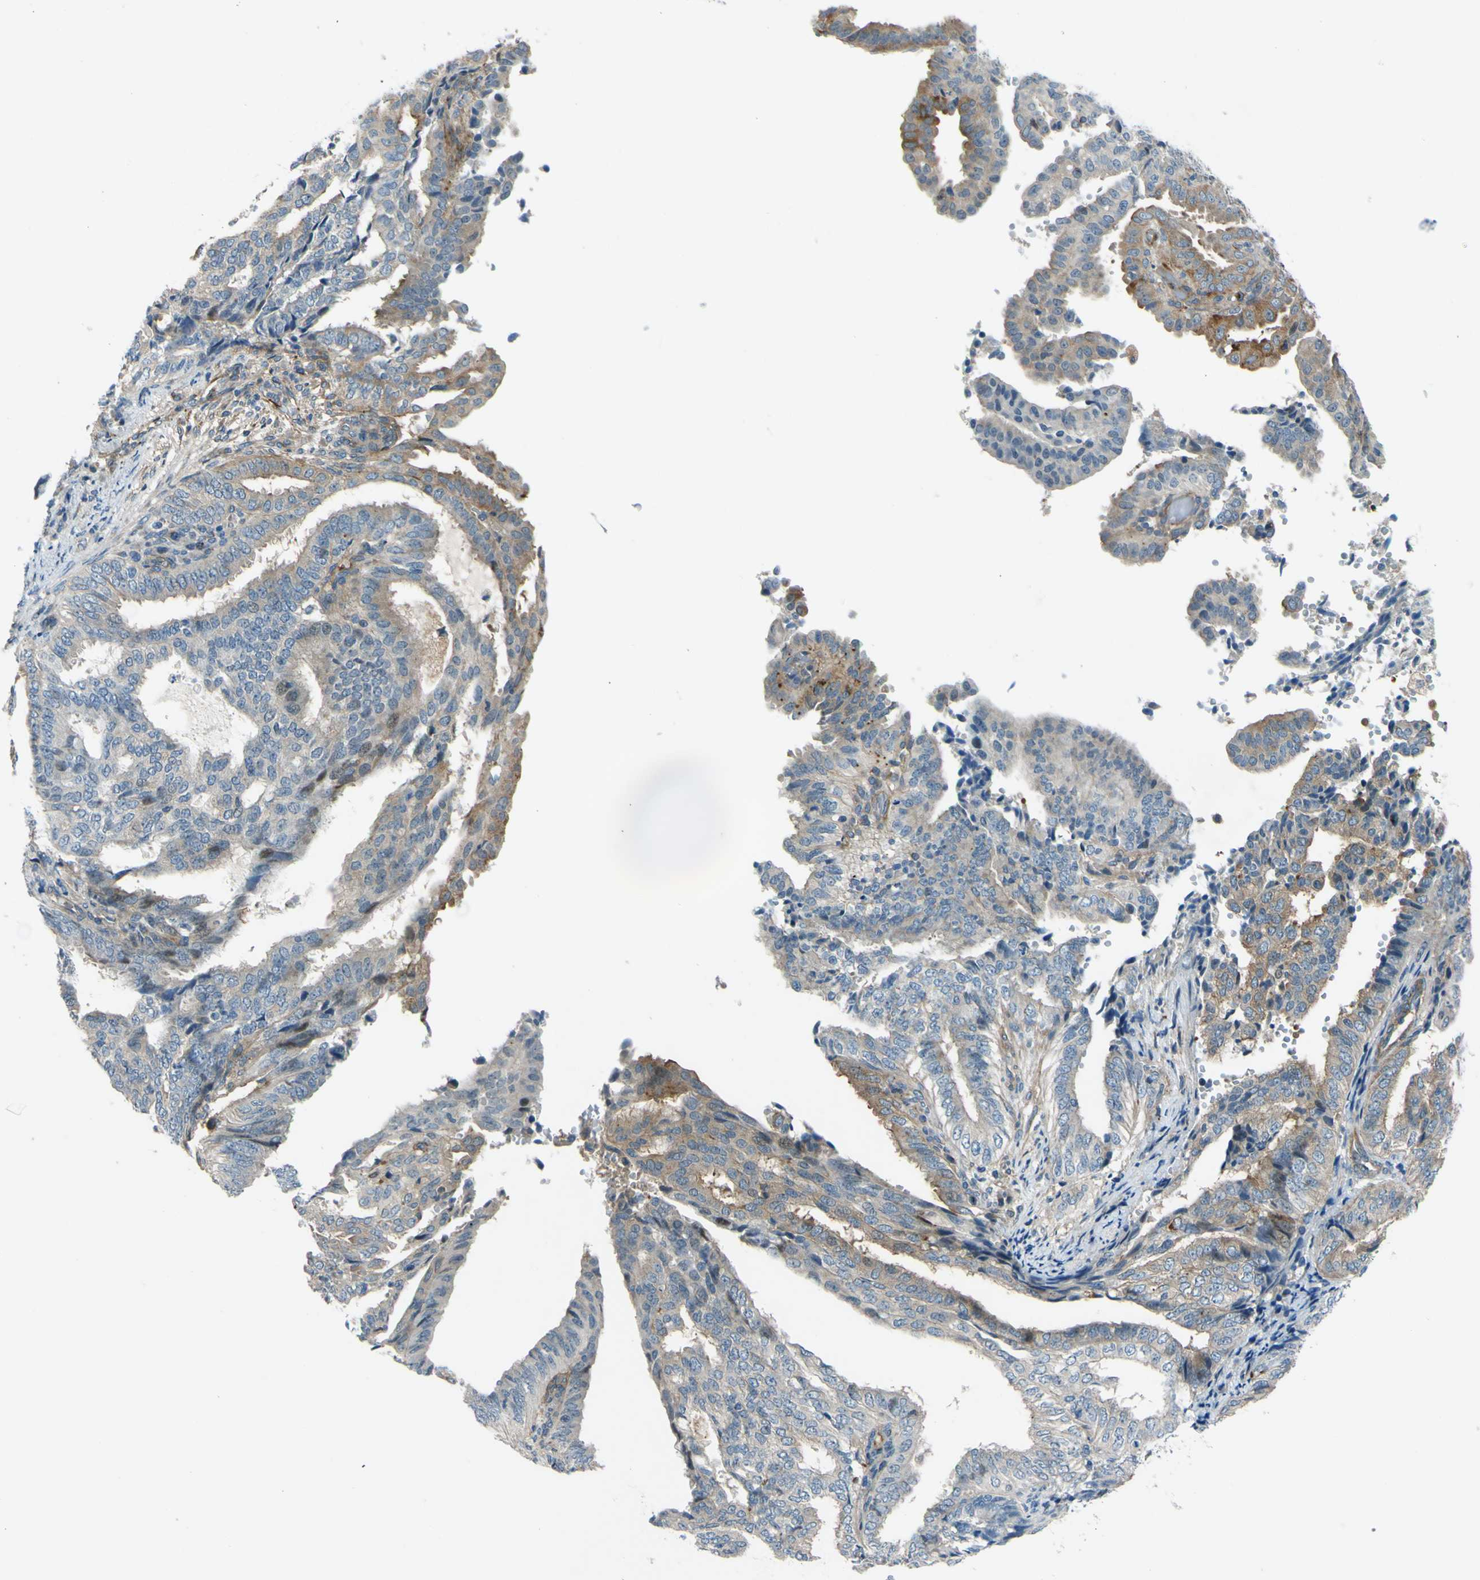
{"staining": {"intensity": "weak", "quantity": "25%-75%", "location": "cytoplasmic/membranous"}, "tissue": "endometrial cancer", "cell_type": "Tumor cells", "image_type": "cancer", "snomed": [{"axis": "morphology", "description": "Adenocarcinoma, NOS"}, {"axis": "topography", "description": "Endometrium"}], "caption": "Adenocarcinoma (endometrial) tissue shows weak cytoplasmic/membranous positivity in about 25%-75% of tumor cells The protein is stained brown, and the nuclei are stained in blue (DAB (3,3'-diaminobenzidine) IHC with brightfield microscopy, high magnification).", "gene": "ARHGAP1", "patient": {"sex": "female", "age": 58}}